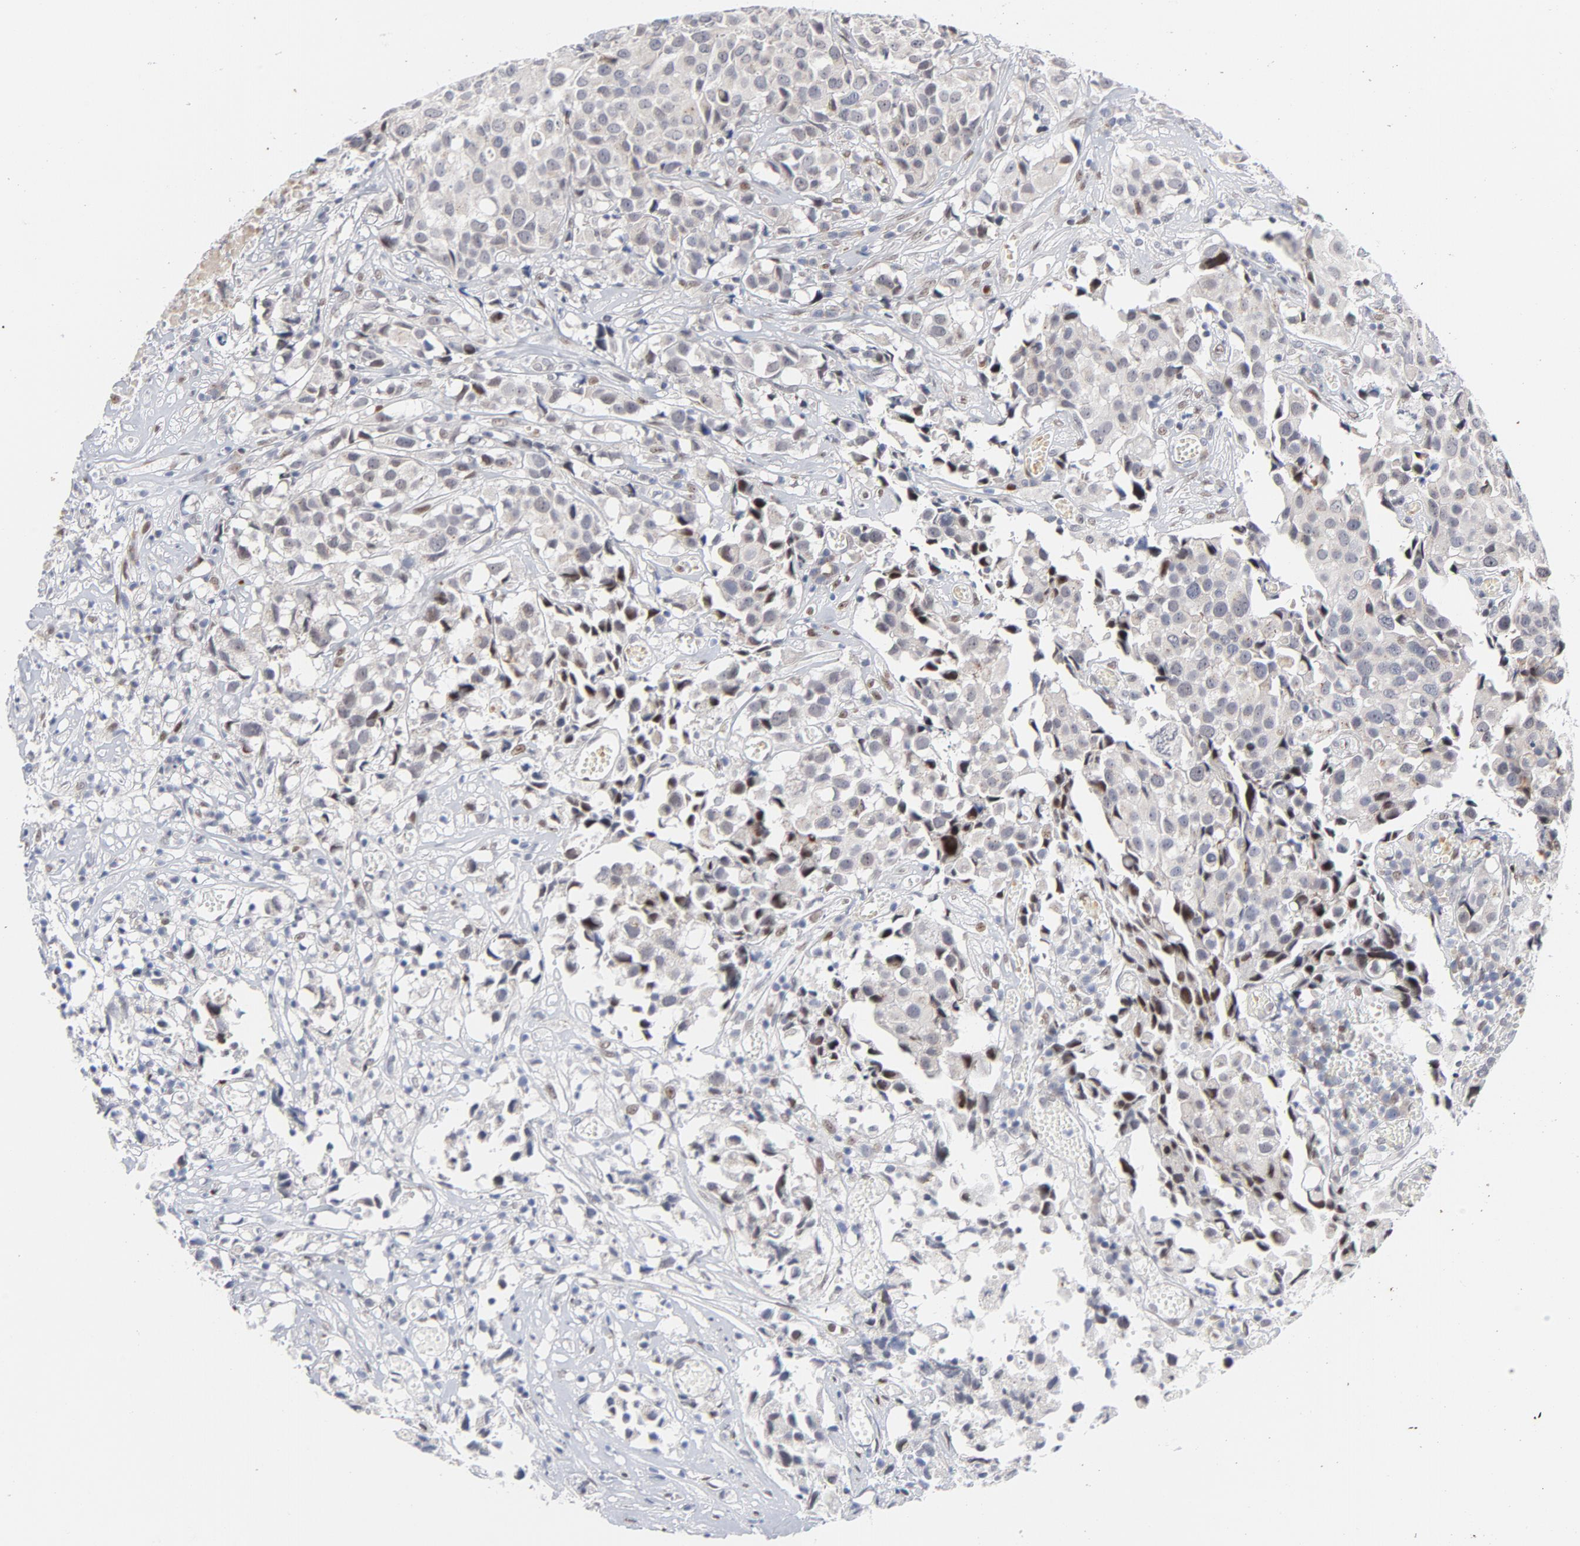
{"staining": {"intensity": "negative", "quantity": "none", "location": "none"}, "tissue": "urothelial cancer", "cell_type": "Tumor cells", "image_type": "cancer", "snomed": [{"axis": "morphology", "description": "Urothelial carcinoma, High grade"}, {"axis": "topography", "description": "Urinary bladder"}], "caption": "A high-resolution image shows immunohistochemistry staining of high-grade urothelial carcinoma, which demonstrates no significant expression in tumor cells.", "gene": "NFIC", "patient": {"sex": "female", "age": 75}}